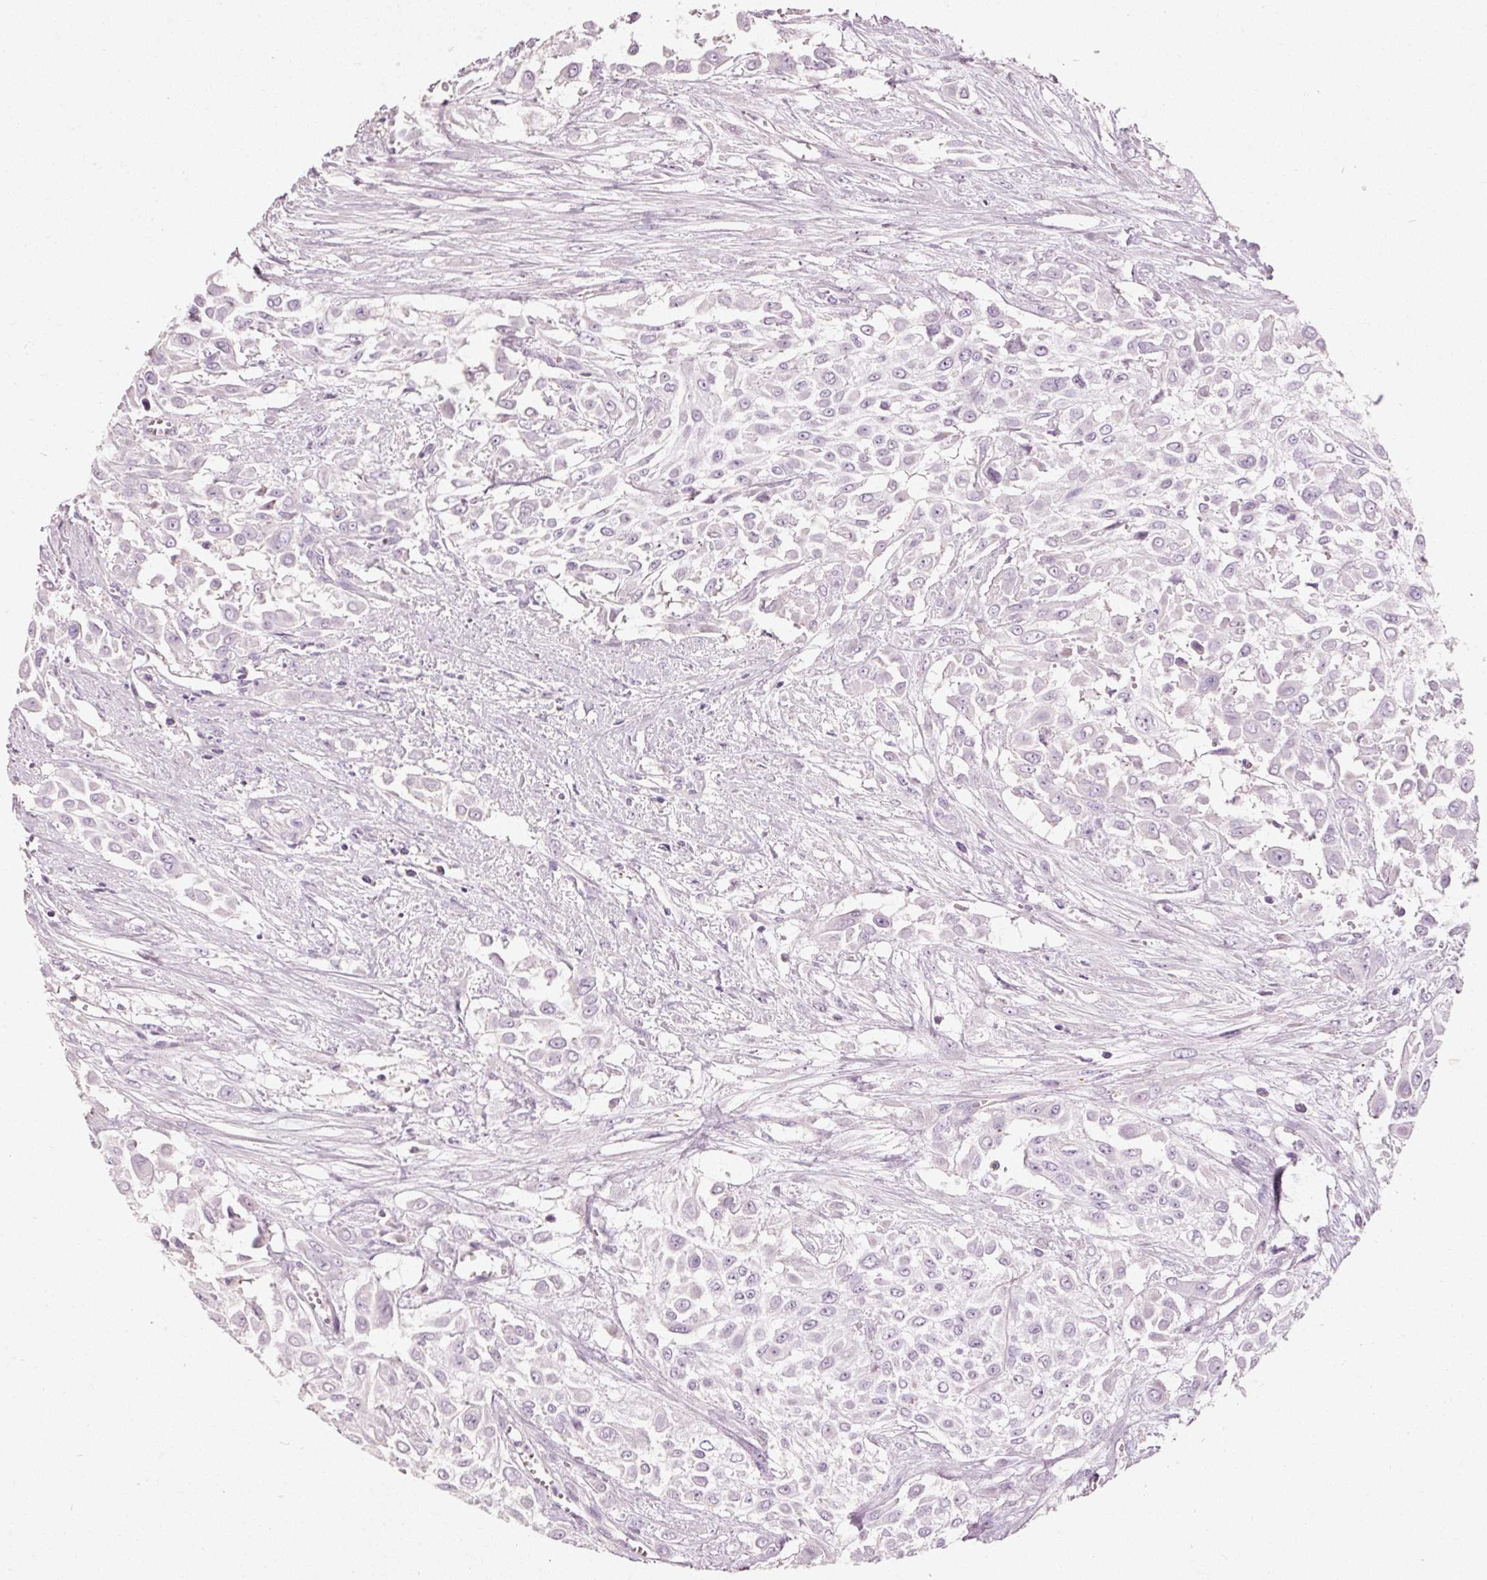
{"staining": {"intensity": "negative", "quantity": "none", "location": "none"}, "tissue": "urothelial cancer", "cell_type": "Tumor cells", "image_type": "cancer", "snomed": [{"axis": "morphology", "description": "Urothelial carcinoma, High grade"}, {"axis": "topography", "description": "Urinary bladder"}], "caption": "An IHC photomicrograph of urothelial cancer is shown. There is no staining in tumor cells of urothelial cancer. (DAB IHC with hematoxylin counter stain).", "gene": "MUC5AC", "patient": {"sex": "male", "age": 57}}